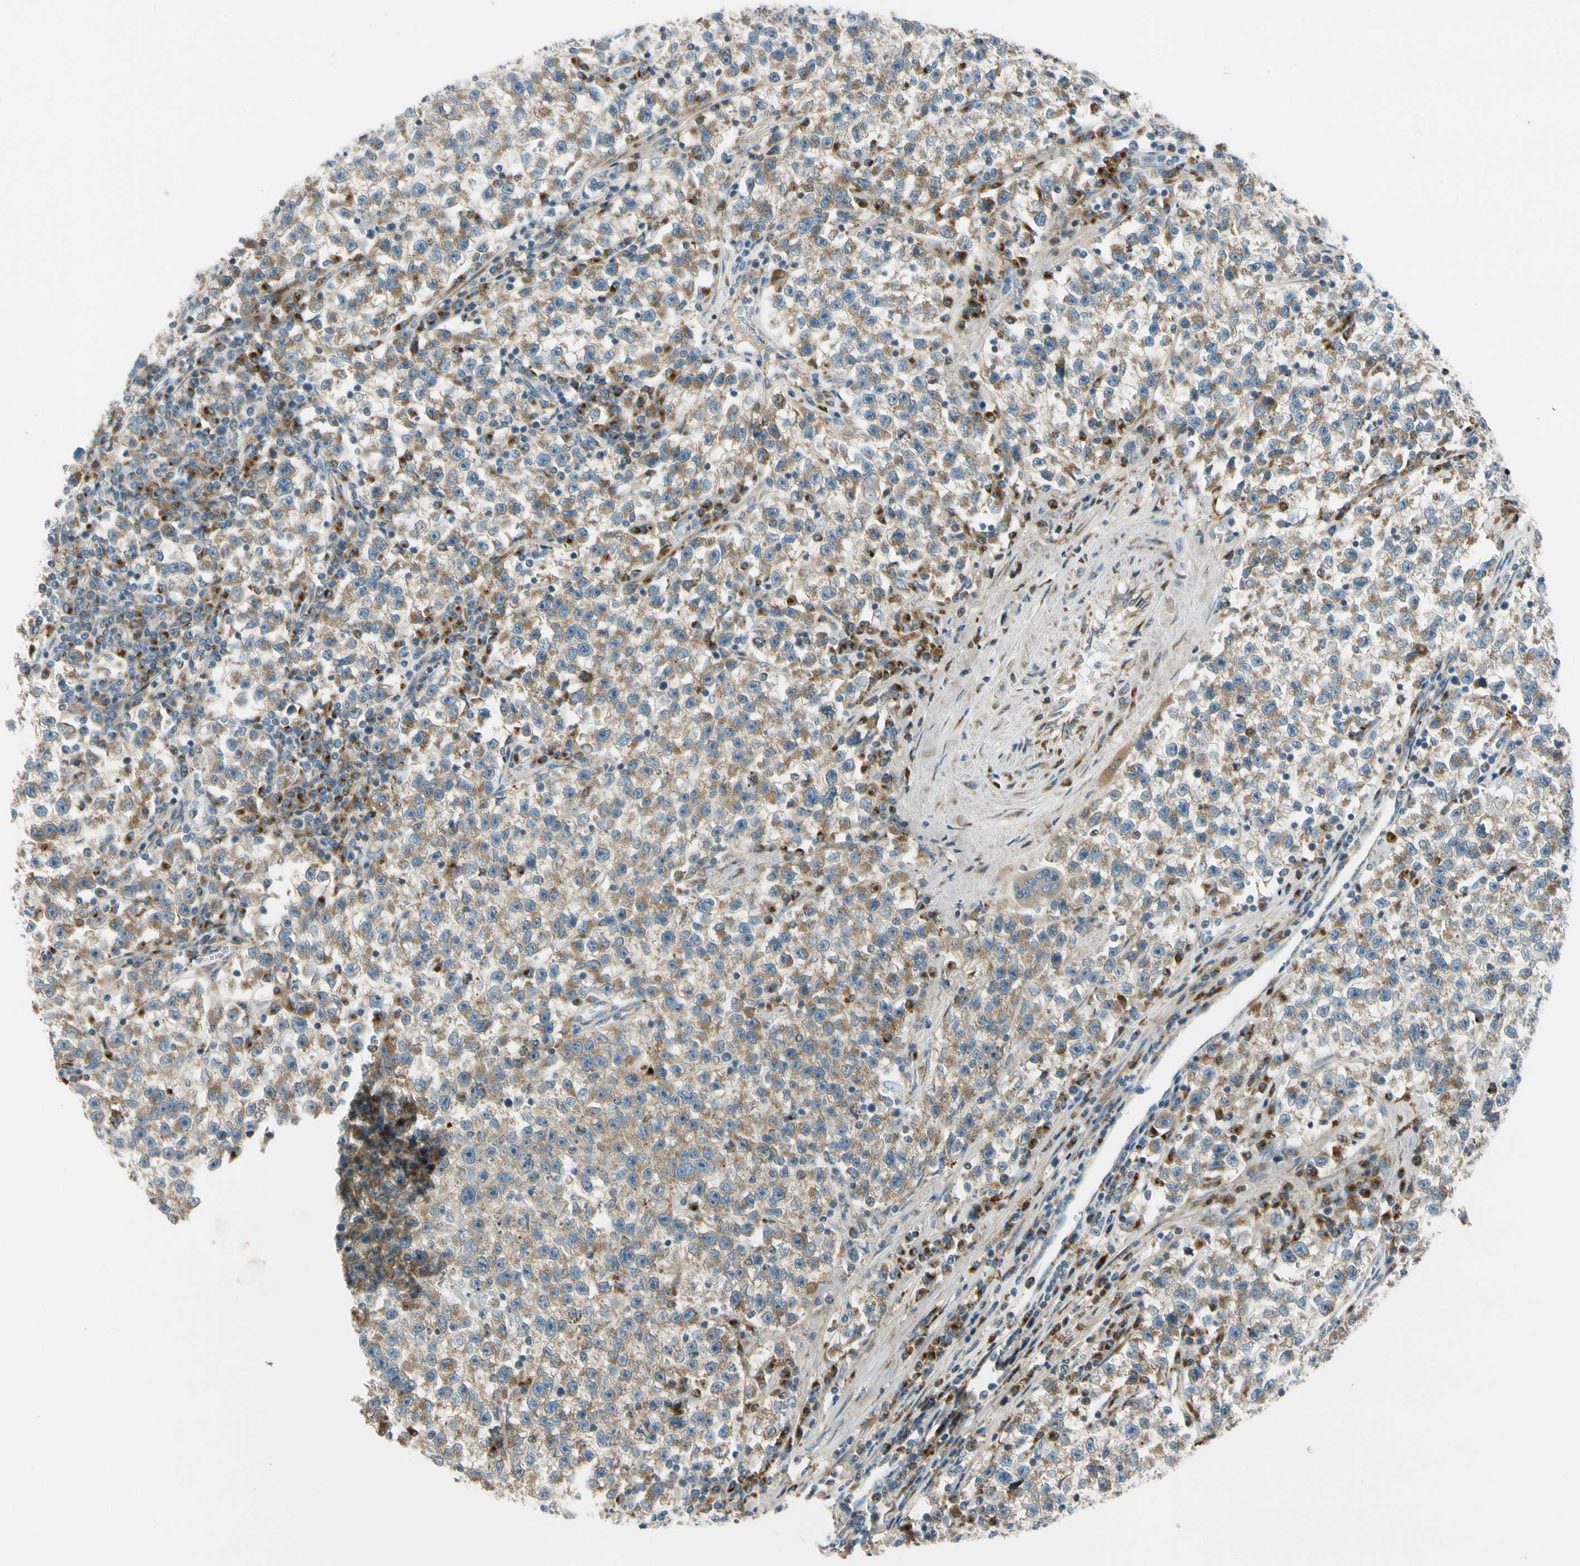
{"staining": {"intensity": "moderate", "quantity": ">75%", "location": "cytoplasmic/membranous"}, "tissue": "testis cancer", "cell_type": "Tumor cells", "image_type": "cancer", "snomed": [{"axis": "morphology", "description": "Seminoma, NOS"}, {"axis": "topography", "description": "Testis"}], "caption": "High-power microscopy captured an IHC micrograph of seminoma (testis), revealing moderate cytoplasmic/membranous positivity in approximately >75% of tumor cells.", "gene": "MST1R", "patient": {"sex": "male", "age": 22}}